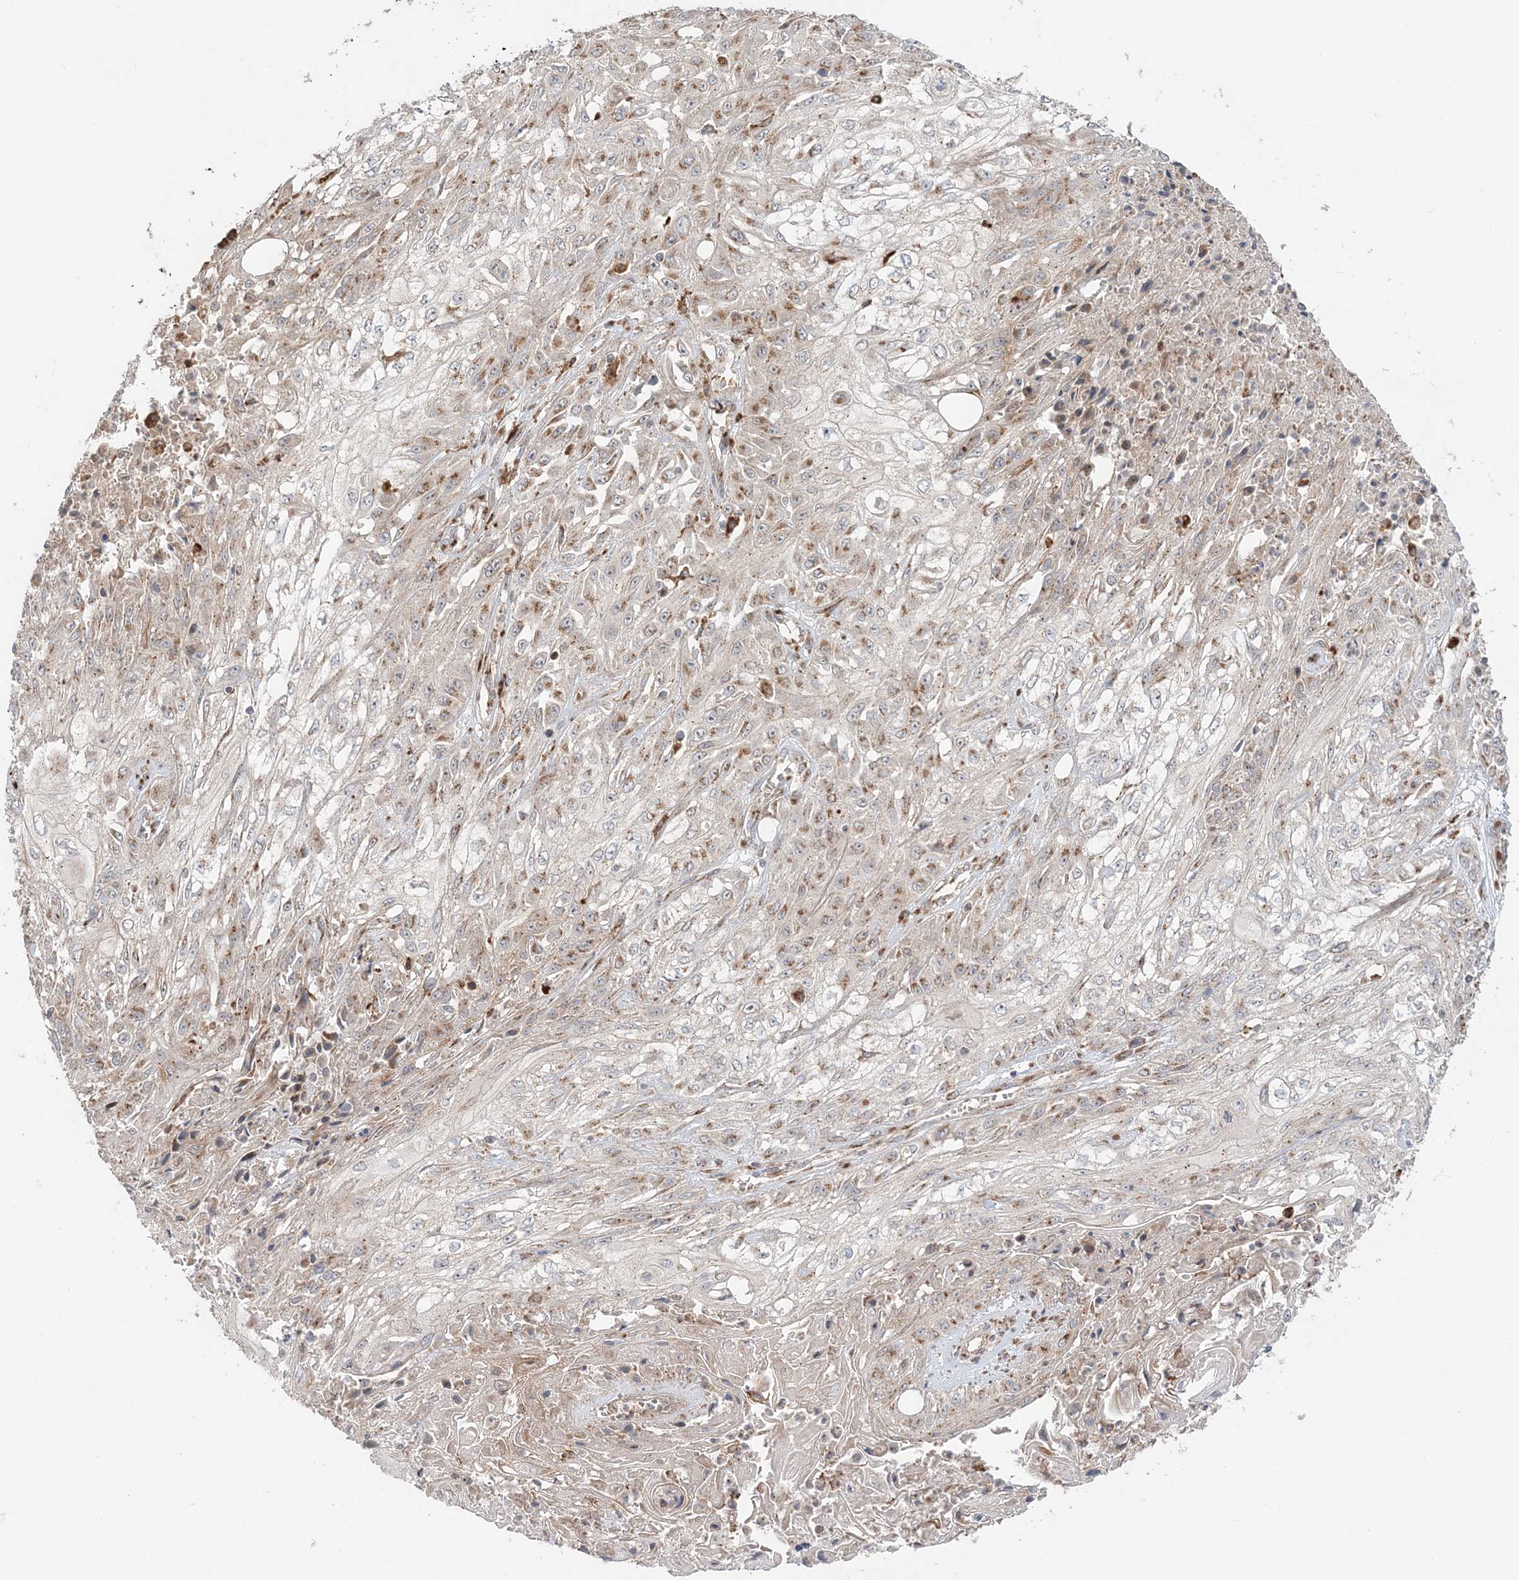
{"staining": {"intensity": "weak", "quantity": "25%-75%", "location": "cytoplasmic/membranous"}, "tissue": "skin cancer", "cell_type": "Tumor cells", "image_type": "cancer", "snomed": [{"axis": "morphology", "description": "Squamous cell carcinoma, NOS"}, {"axis": "morphology", "description": "Squamous cell carcinoma, metastatic, NOS"}, {"axis": "topography", "description": "Skin"}, {"axis": "topography", "description": "Lymph node"}], "caption": "A histopathology image of human skin cancer stained for a protein reveals weak cytoplasmic/membranous brown staining in tumor cells. (DAB (3,3'-diaminobenzidine) IHC, brown staining for protein, blue staining for nuclei).", "gene": "ABCC3", "patient": {"sex": "male", "age": 75}}